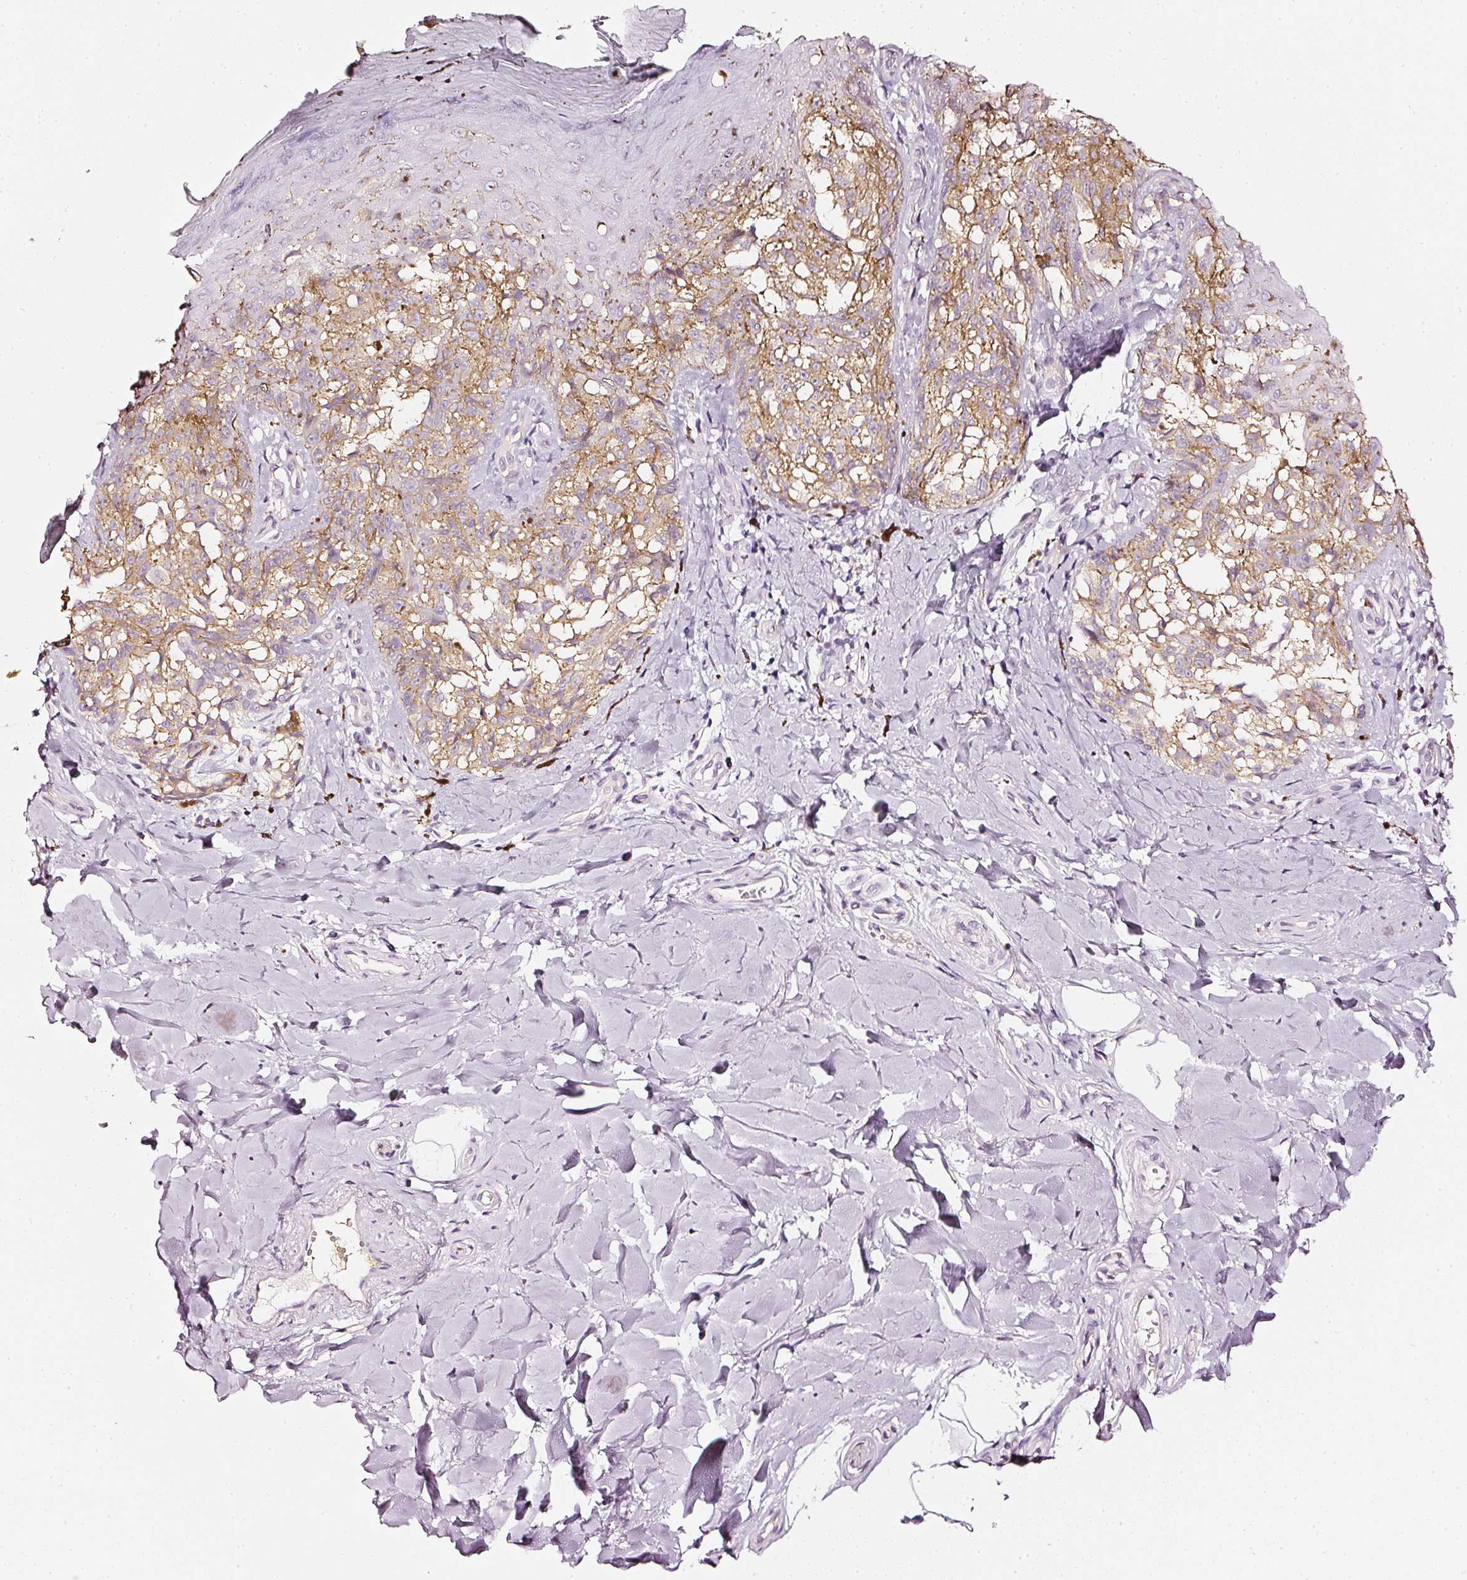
{"staining": {"intensity": "moderate", "quantity": ">75%", "location": "cytoplasmic/membranous"}, "tissue": "melanoma", "cell_type": "Tumor cells", "image_type": "cancer", "snomed": [{"axis": "morphology", "description": "Malignant melanoma, NOS"}, {"axis": "topography", "description": "Skin"}], "caption": "A high-resolution histopathology image shows immunohistochemistry (IHC) staining of malignant melanoma, which displays moderate cytoplasmic/membranous positivity in approximately >75% of tumor cells.", "gene": "CNP", "patient": {"sex": "female", "age": 65}}